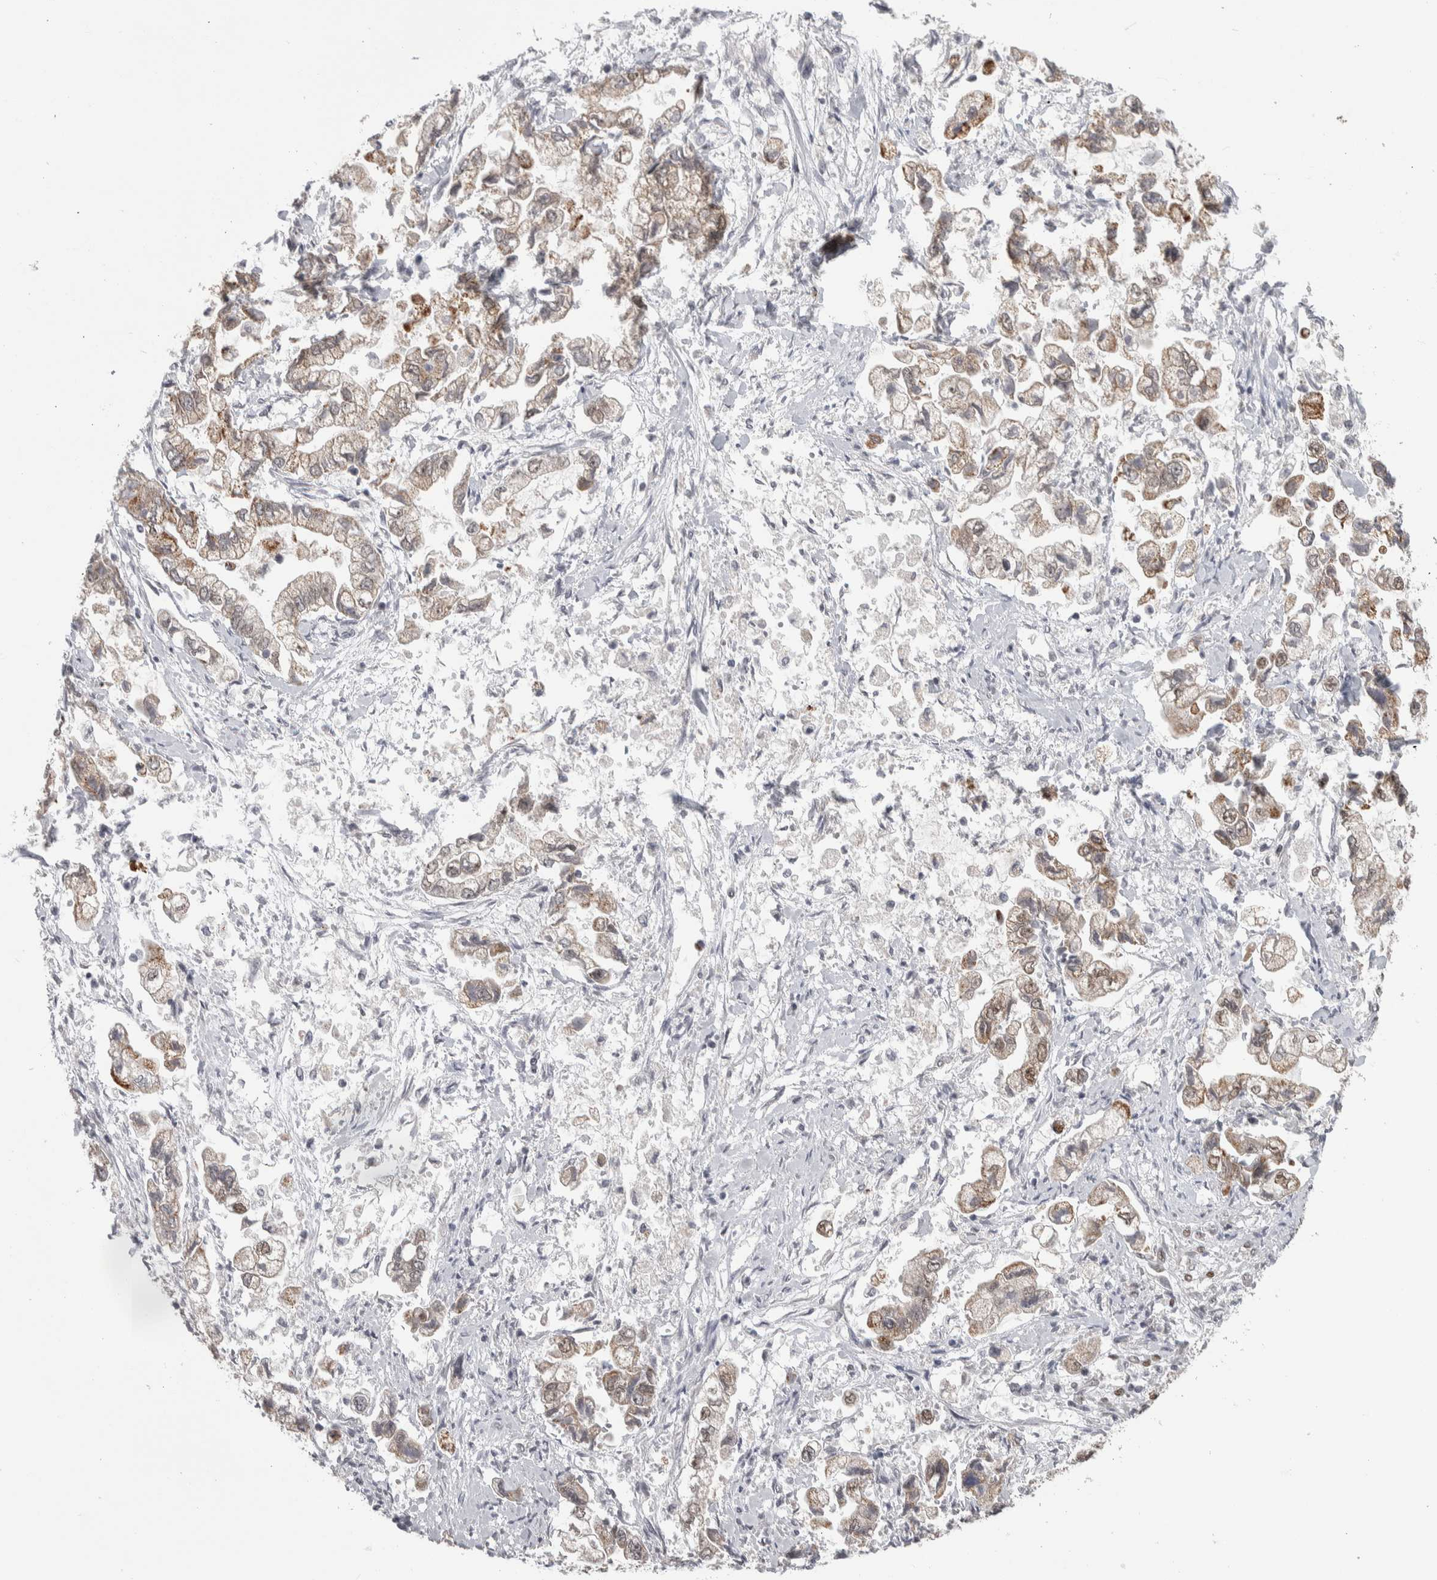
{"staining": {"intensity": "moderate", "quantity": "25%-75%", "location": "cytoplasmic/membranous"}, "tissue": "stomach cancer", "cell_type": "Tumor cells", "image_type": "cancer", "snomed": [{"axis": "morphology", "description": "Normal tissue, NOS"}, {"axis": "morphology", "description": "Adenocarcinoma, NOS"}, {"axis": "topography", "description": "Stomach"}], "caption": "This photomicrograph reveals stomach cancer stained with immunohistochemistry (IHC) to label a protein in brown. The cytoplasmic/membranous of tumor cells show moderate positivity for the protein. Nuclei are counter-stained blue.", "gene": "HEXIM2", "patient": {"sex": "male", "age": 62}}